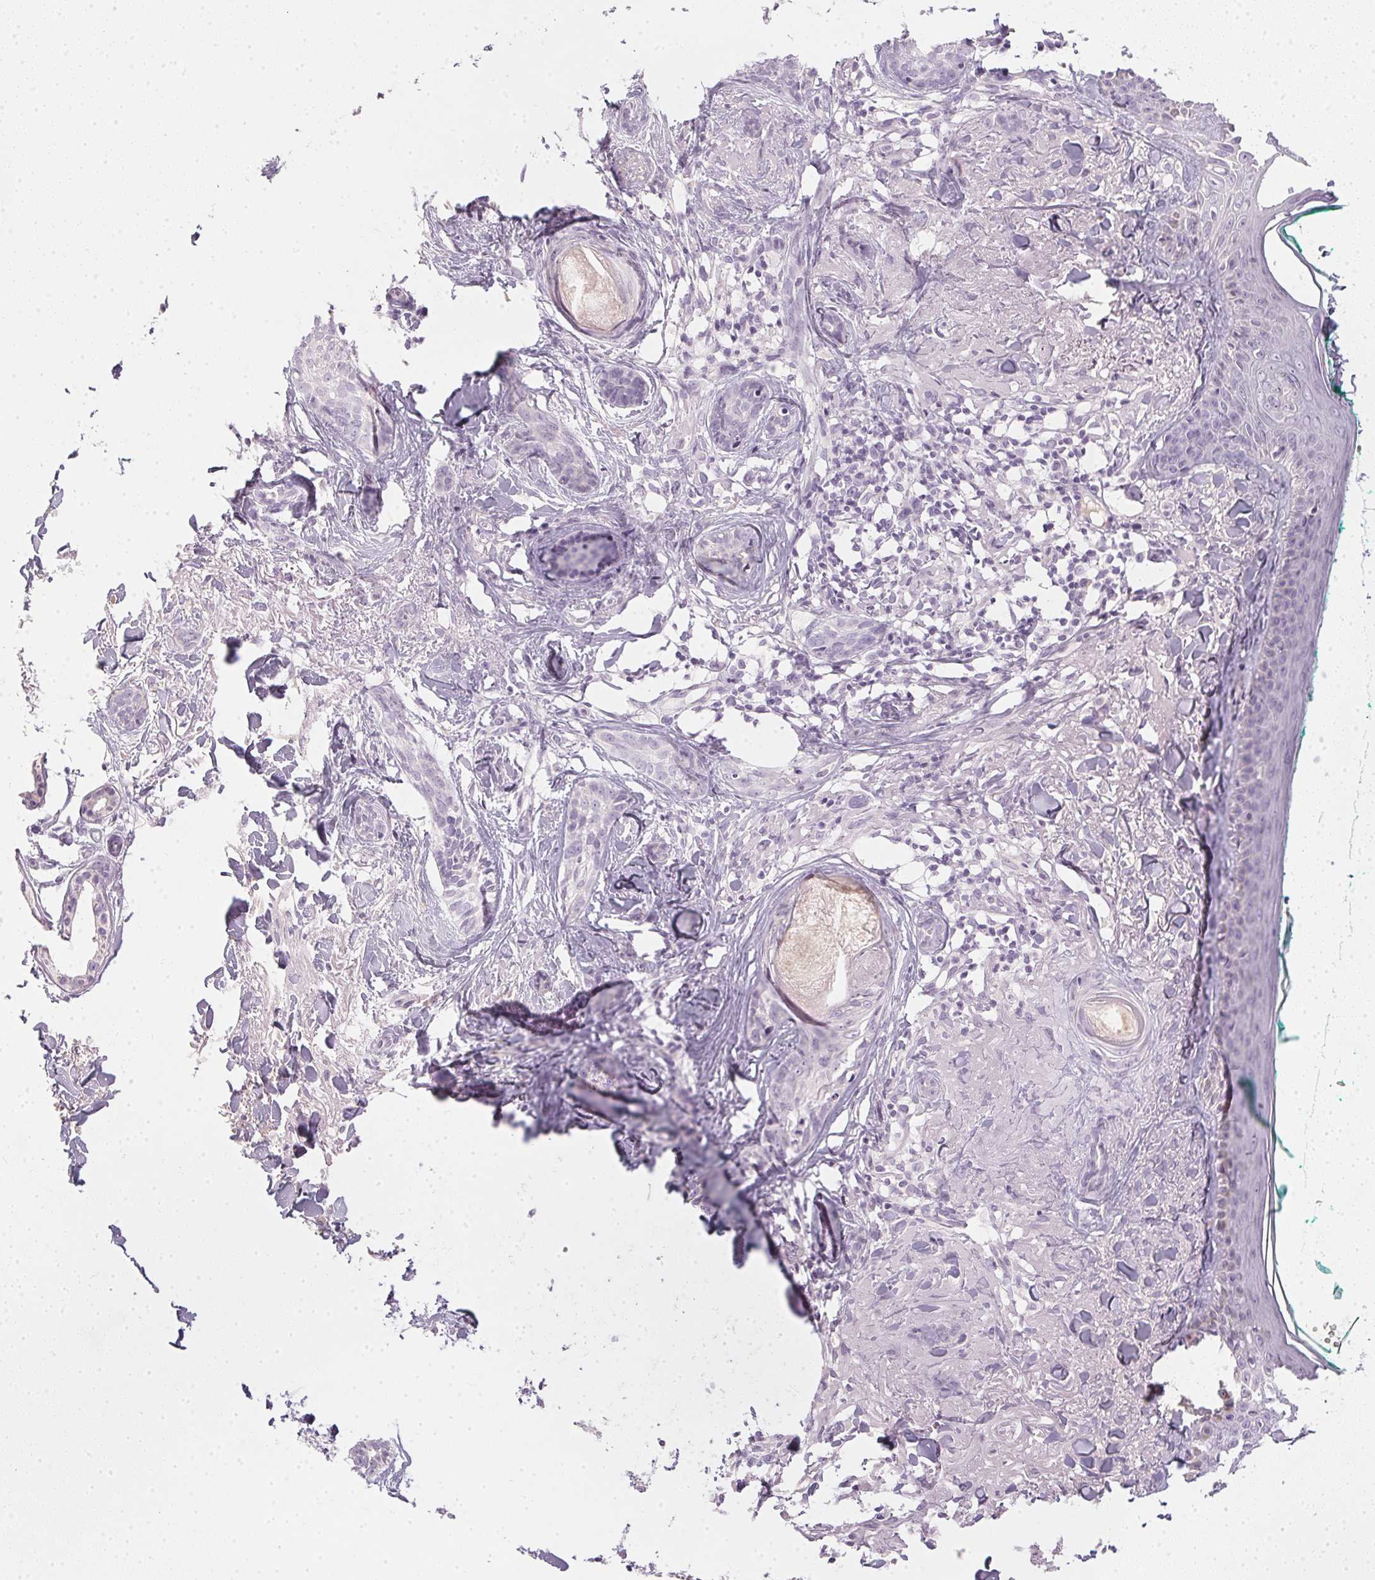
{"staining": {"intensity": "negative", "quantity": "none", "location": "none"}, "tissue": "skin cancer", "cell_type": "Tumor cells", "image_type": "cancer", "snomed": [{"axis": "morphology", "description": "Basal cell carcinoma"}, {"axis": "topography", "description": "Skin"}], "caption": "Immunohistochemistry (IHC) of human basal cell carcinoma (skin) shows no staining in tumor cells. (Stains: DAB IHC with hematoxylin counter stain, Microscopy: brightfield microscopy at high magnification).", "gene": "TMEM72", "patient": {"sex": "female", "age": 78}}